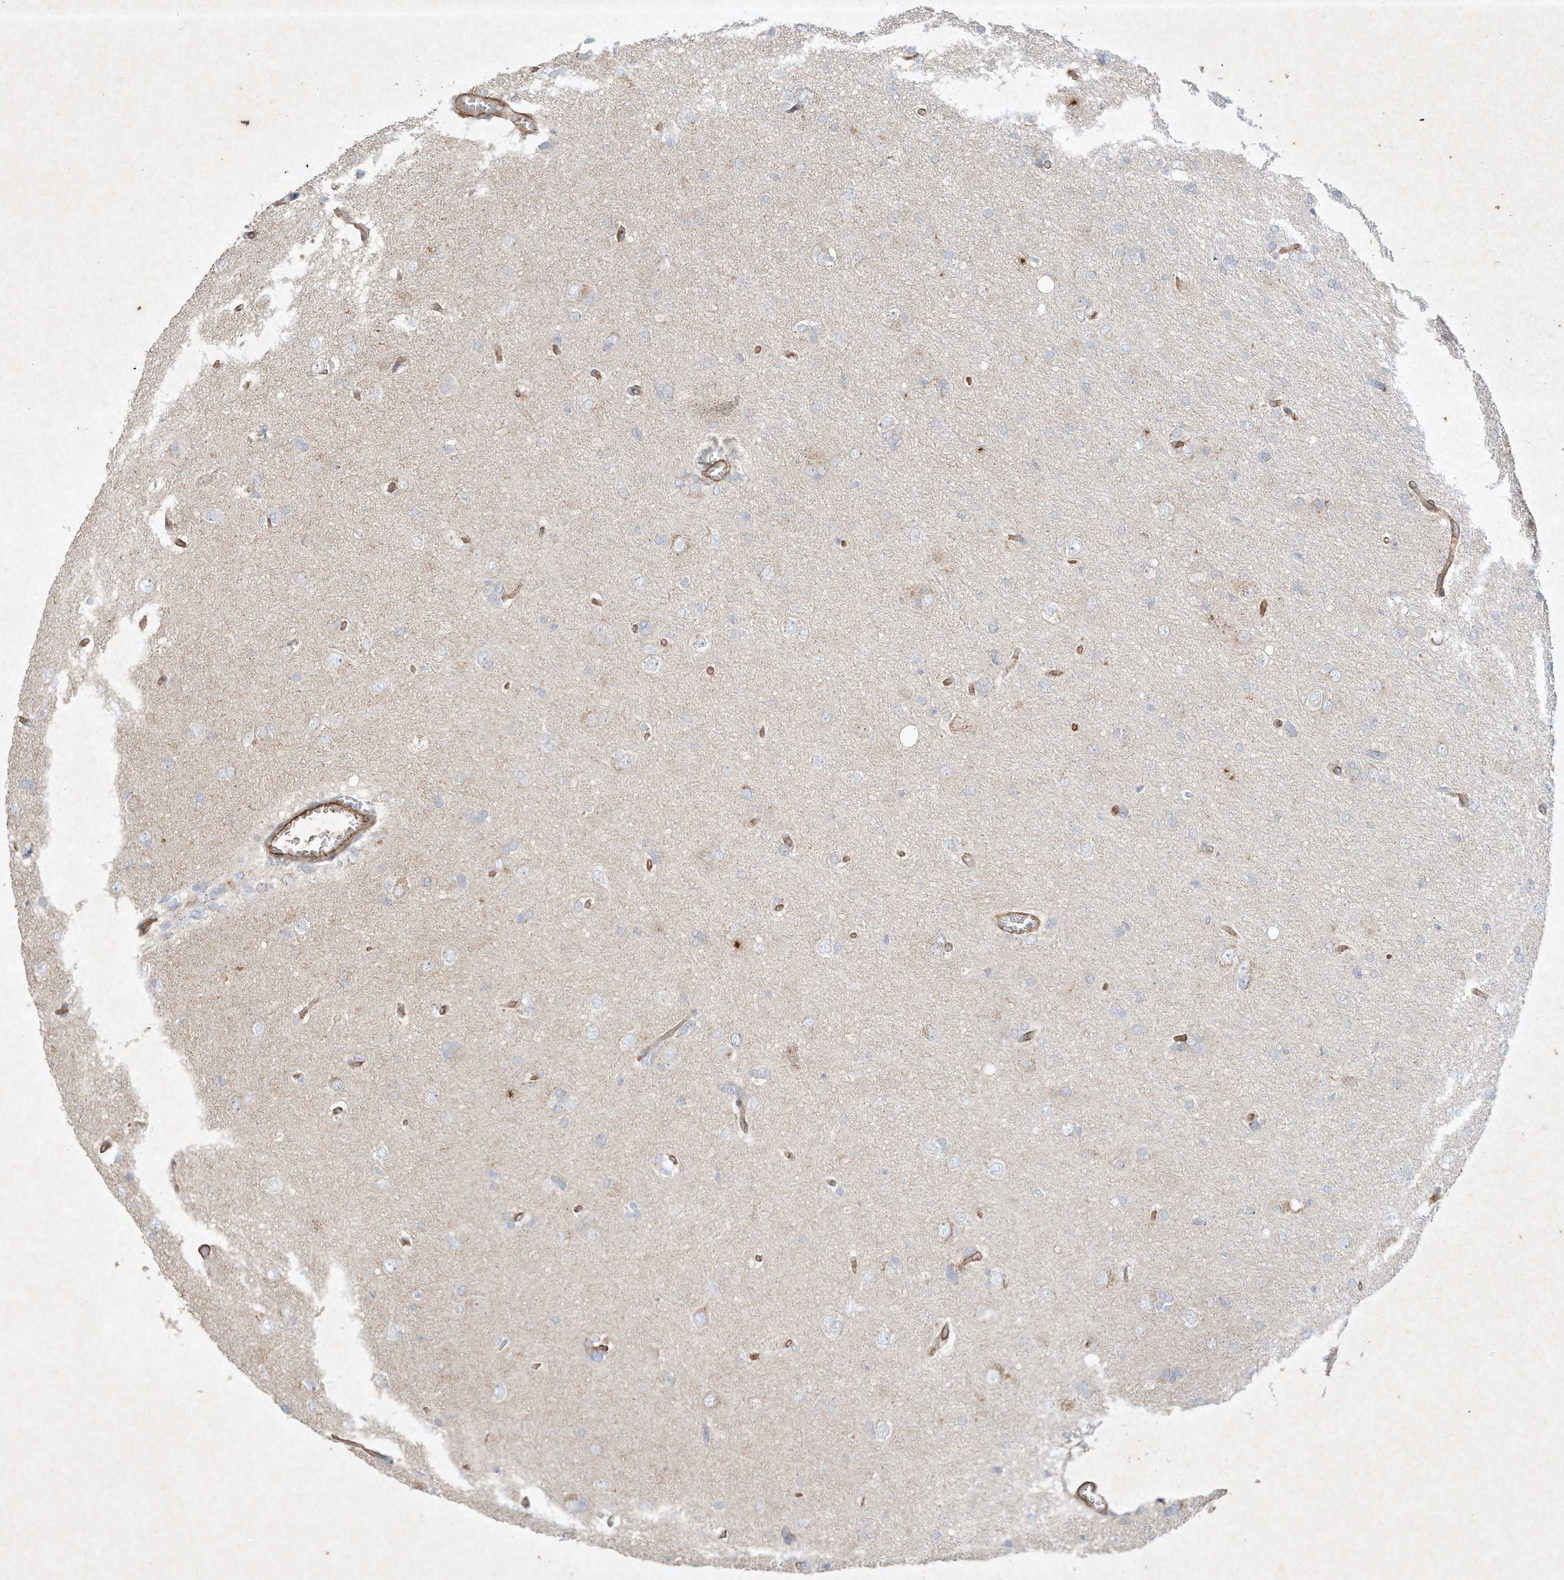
{"staining": {"intensity": "negative", "quantity": "none", "location": "none"}, "tissue": "glioma", "cell_type": "Tumor cells", "image_type": "cancer", "snomed": [{"axis": "morphology", "description": "Glioma, malignant, High grade"}, {"axis": "topography", "description": "Brain"}], "caption": "A histopathology image of glioma stained for a protein demonstrates no brown staining in tumor cells.", "gene": "HTR5A", "patient": {"sex": "female", "age": 59}}